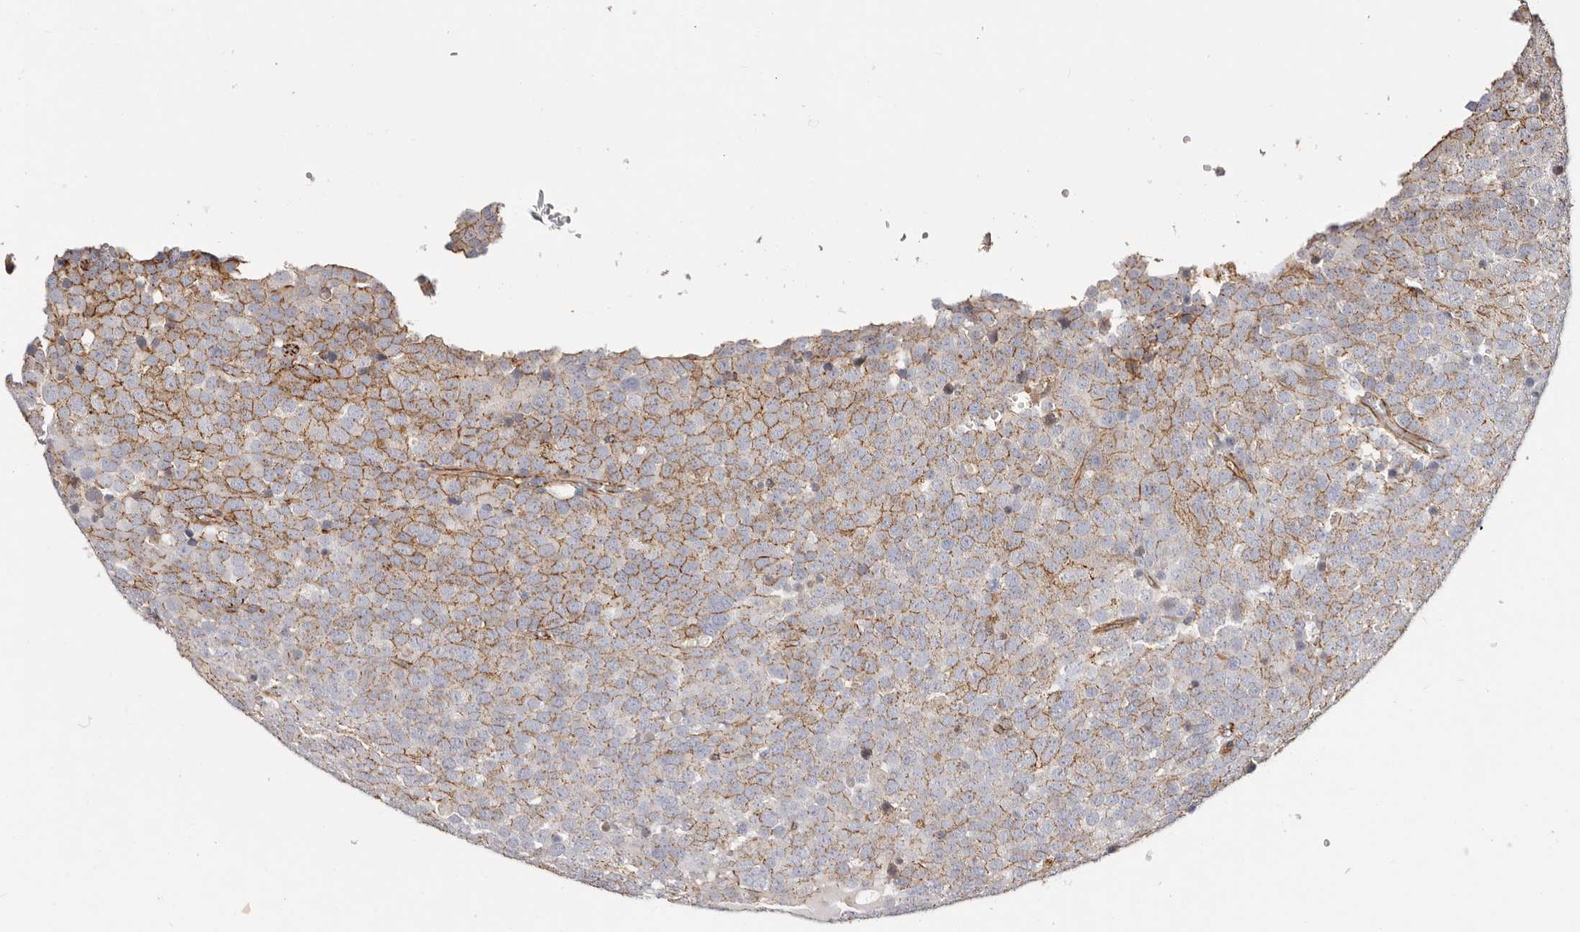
{"staining": {"intensity": "strong", "quantity": ">75%", "location": "cytoplasmic/membranous"}, "tissue": "testis cancer", "cell_type": "Tumor cells", "image_type": "cancer", "snomed": [{"axis": "morphology", "description": "Seminoma, NOS"}, {"axis": "topography", "description": "Testis"}], "caption": "A brown stain shows strong cytoplasmic/membranous positivity of a protein in human testis seminoma tumor cells.", "gene": "CTNNB1", "patient": {"sex": "male", "age": 71}}